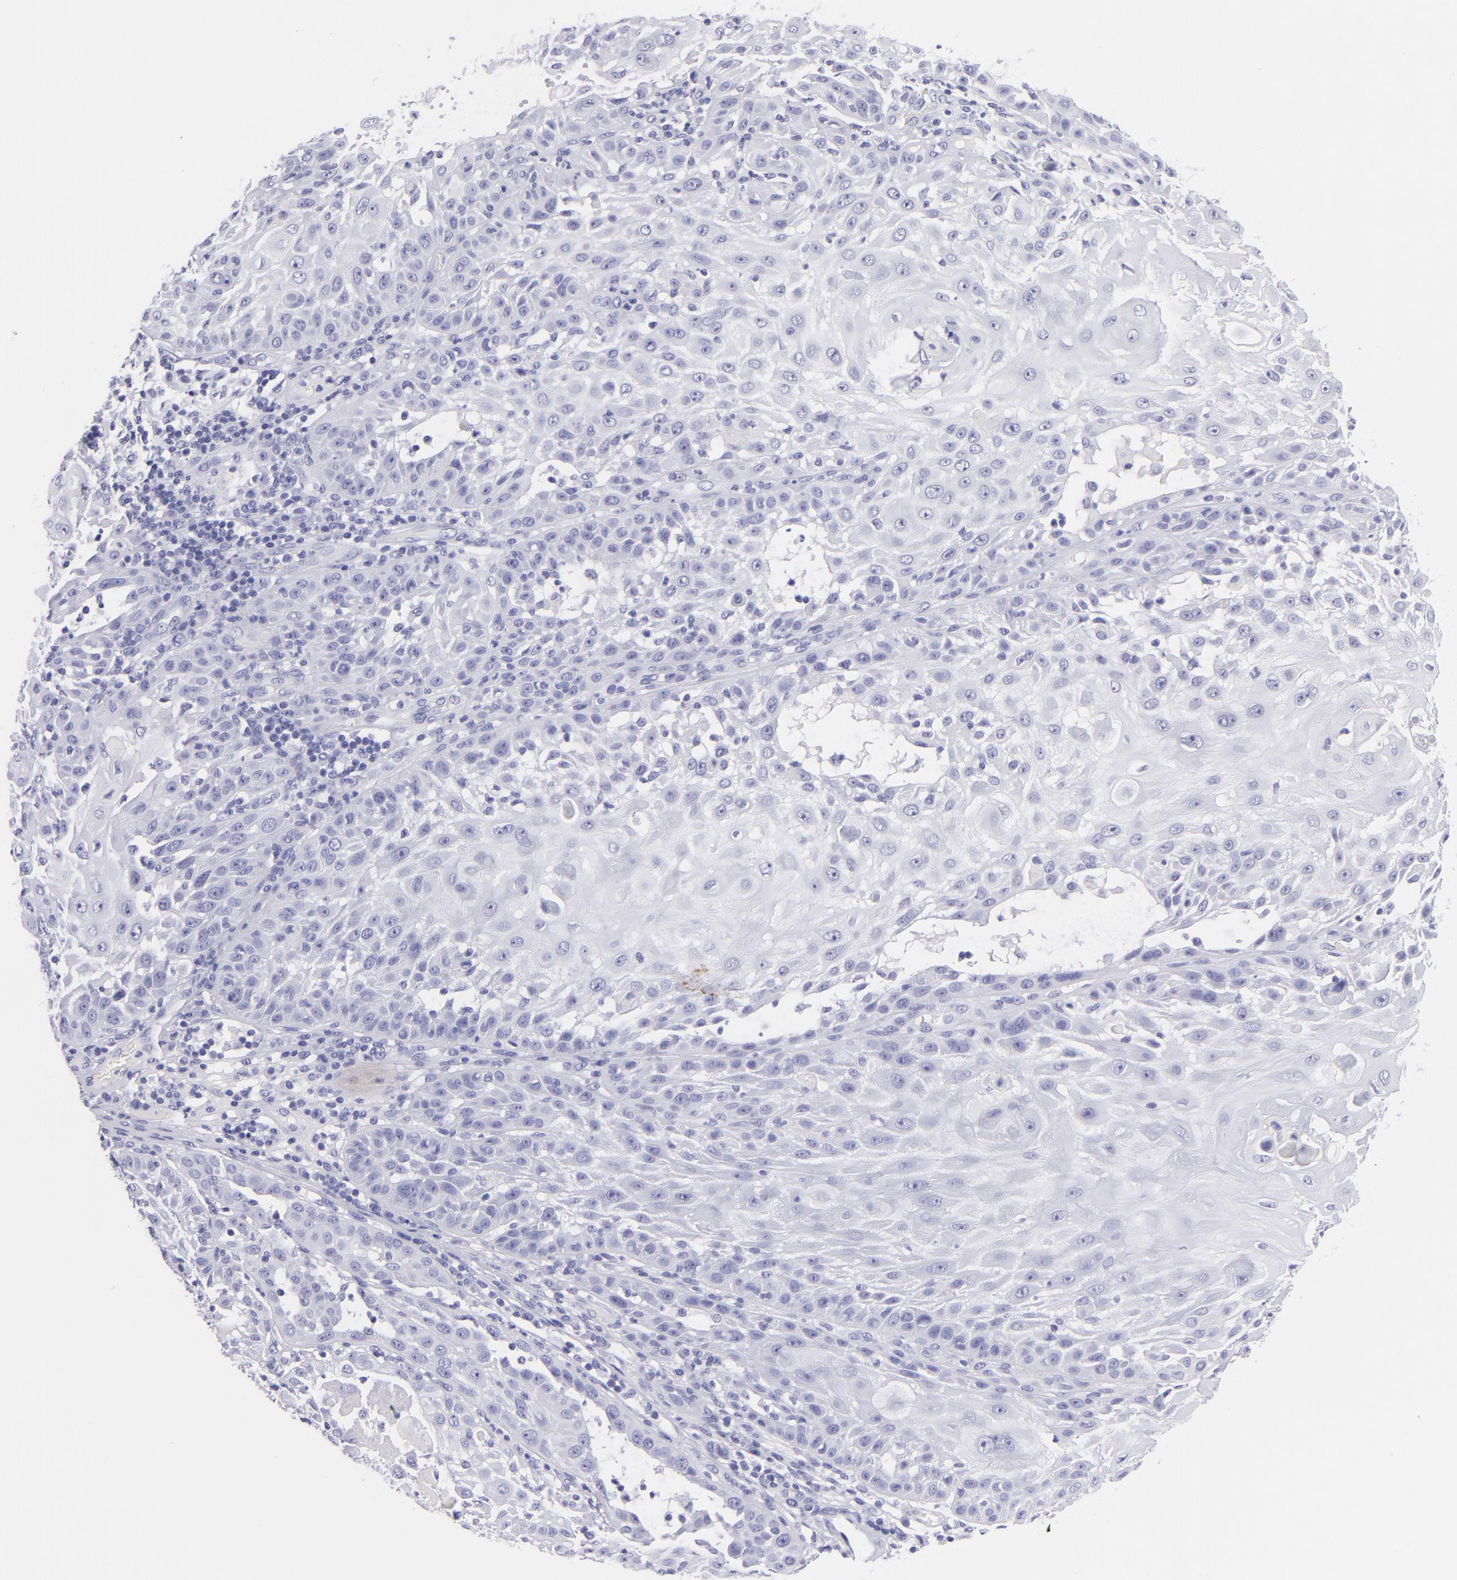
{"staining": {"intensity": "negative", "quantity": "none", "location": "none"}, "tissue": "skin cancer", "cell_type": "Tumor cells", "image_type": "cancer", "snomed": [{"axis": "morphology", "description": "Squamous cell carcinoma, NOS"}, {"axis": "topography", "description": "Skin"}], "caption": "There is no significant expression in tumor cells of skin squamous cell carcinoma. (IHC, brightfield microscopy, high magnification).", "gene": "CNP", "patient": {"sex": "female", "age": 89}}